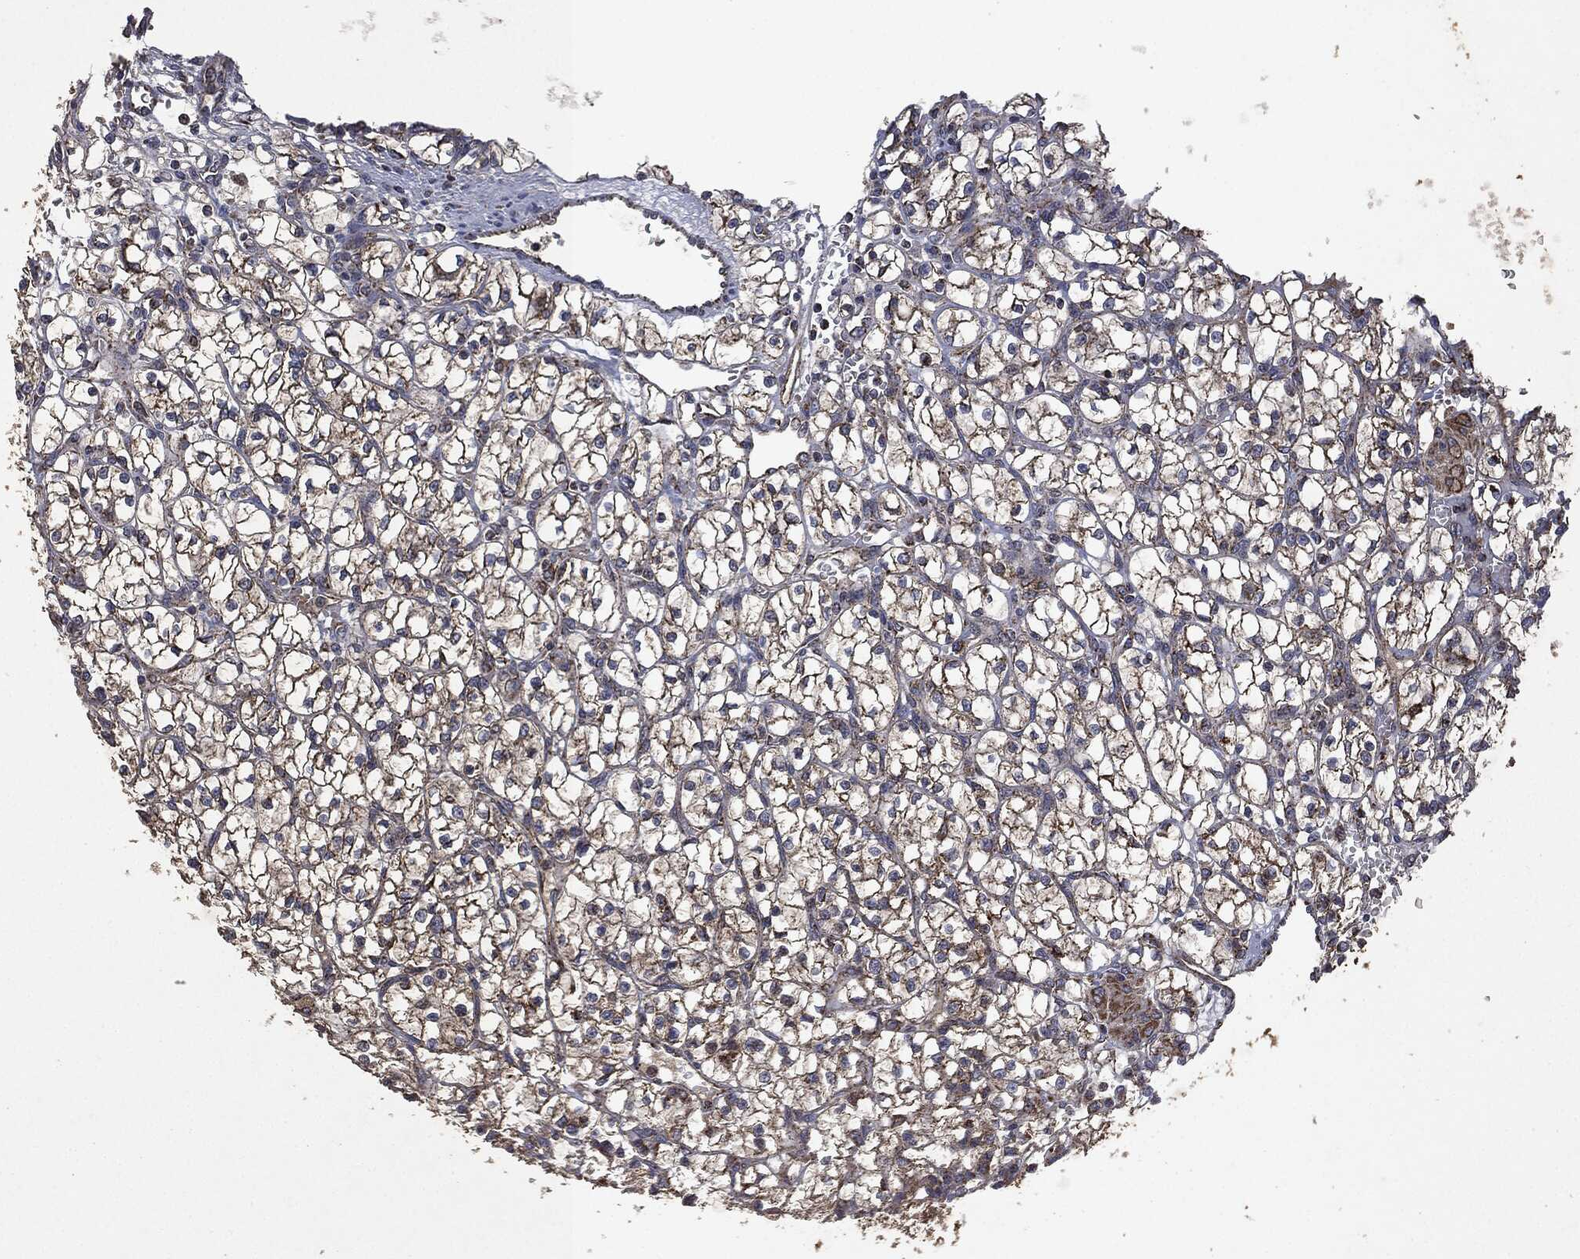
{"staining": {"intensity": "moderate", "quantity": "25%-75%", "location": "cytoplasmic/membranous"}, "tissue": "renal cancer", "cell_type": "Tumor cells", "image_type": "cancer", "snomed": [{"axis": "morphology", "description": "Adenocarcinoma, NOS"}, {"axis": "topography", "description": "Kidney"}], "caption": "Immunohistochemical staining of renal cancer (adenocarcinoma) displays medium levels of moderate cytoplasmic/membranous protein staining in approximately 25%-75% of tumor cells. The protein is stained brown, and the nuclei are stained in blue (DAB IHC with brightfield microscopy, high magnification).", "gene": "RYK", "patient": {"sex": "female", "age": 64}}